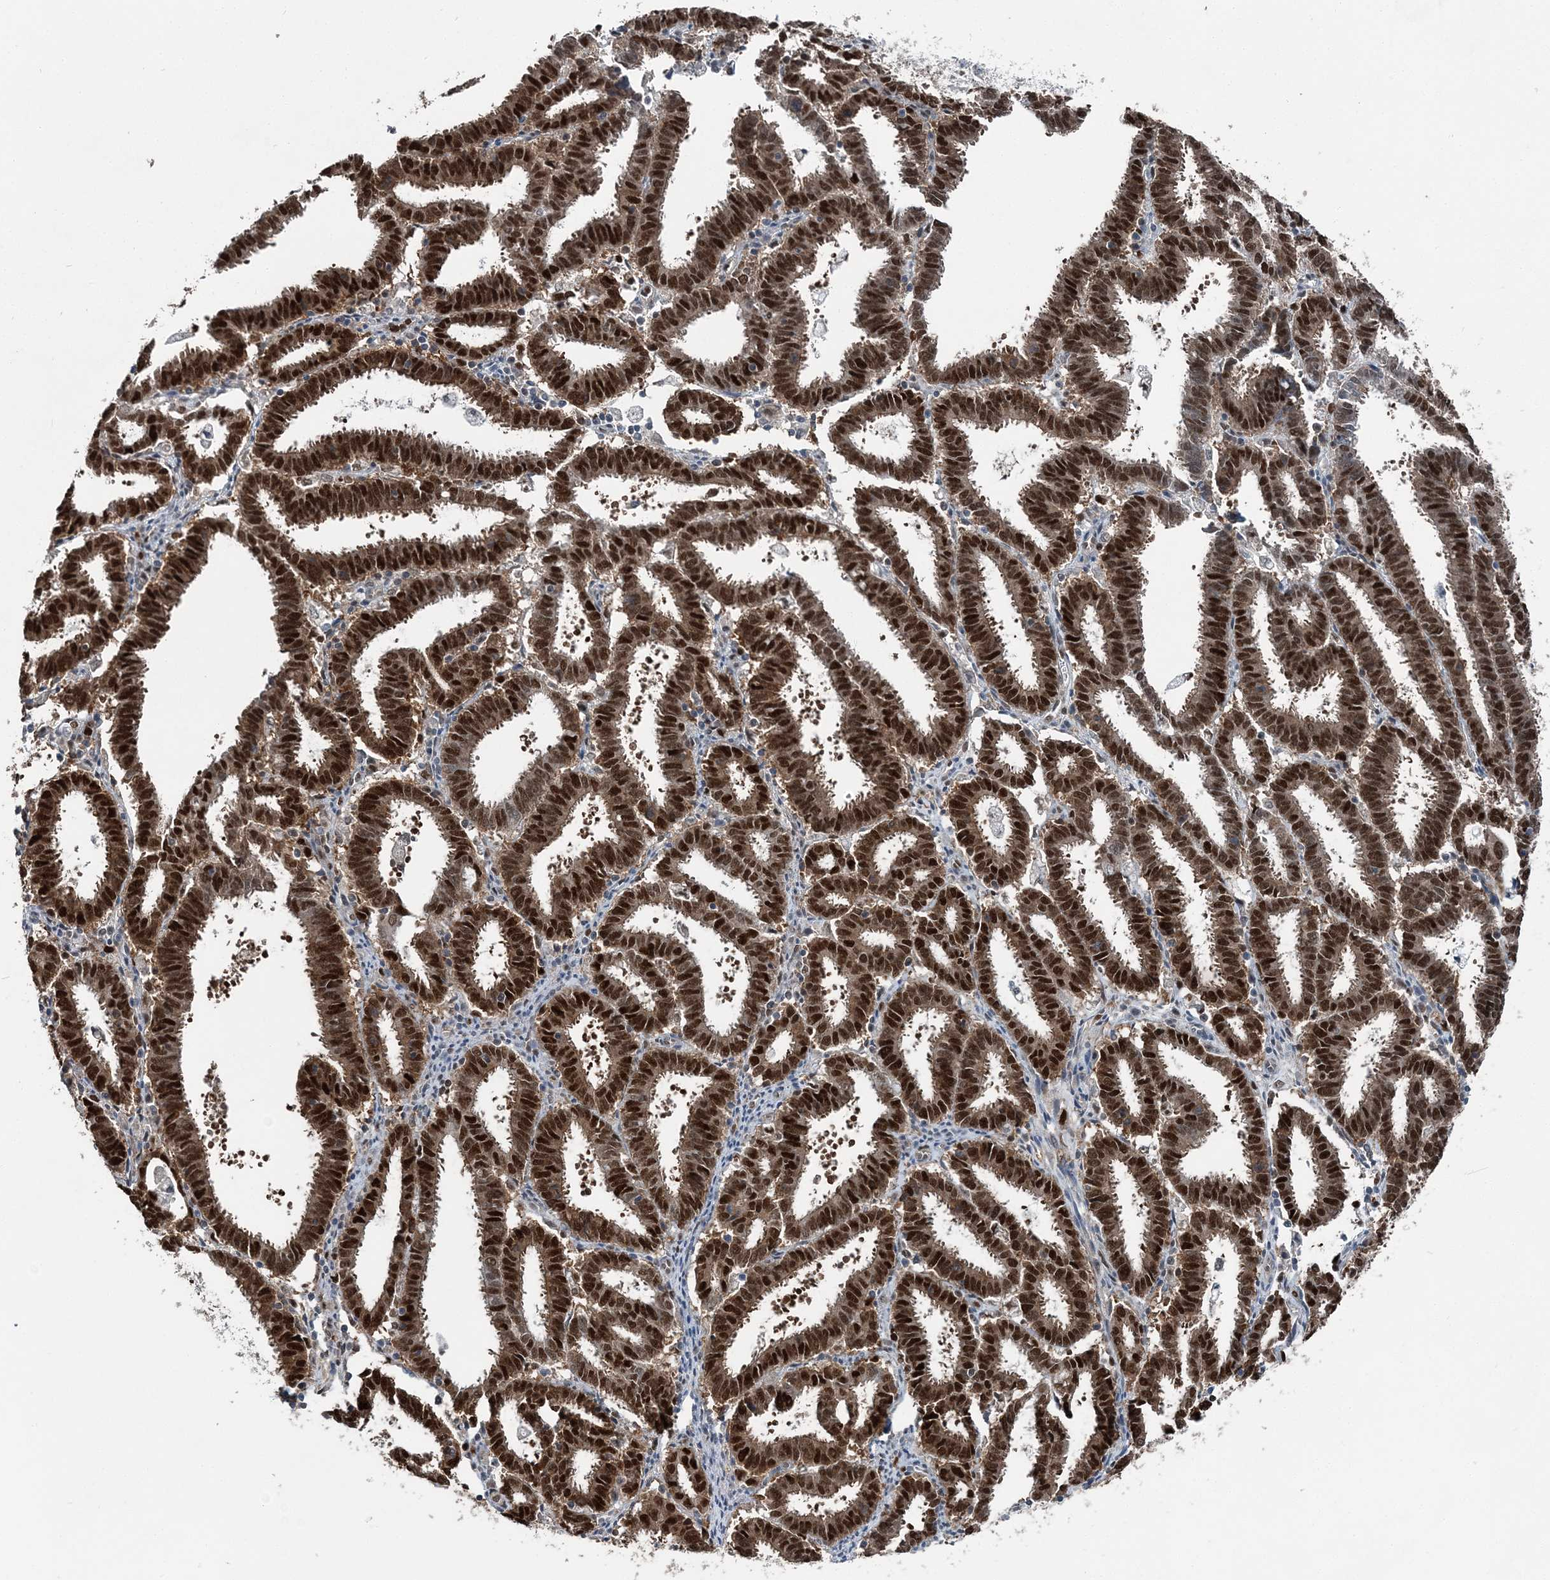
{"staining": {"intensity": "strong", "quantity": ">75%", "location": "nuclear"}, "tissue": "endometrial cancer", "cell_type": "Tumor cells", "image_type": "cancer", "snomed": [{"axis": "morphology", "description": "Adenocarcinoma, NOS"}, {"axis": "topography", "description": "Uterus"}], "caption": "Tumor cells display high levels of strong nuclear expression in about >75% of cells in endometrial cancer.", "gene": "HAT1", "patient": {"sex": "female", "age": 83}}